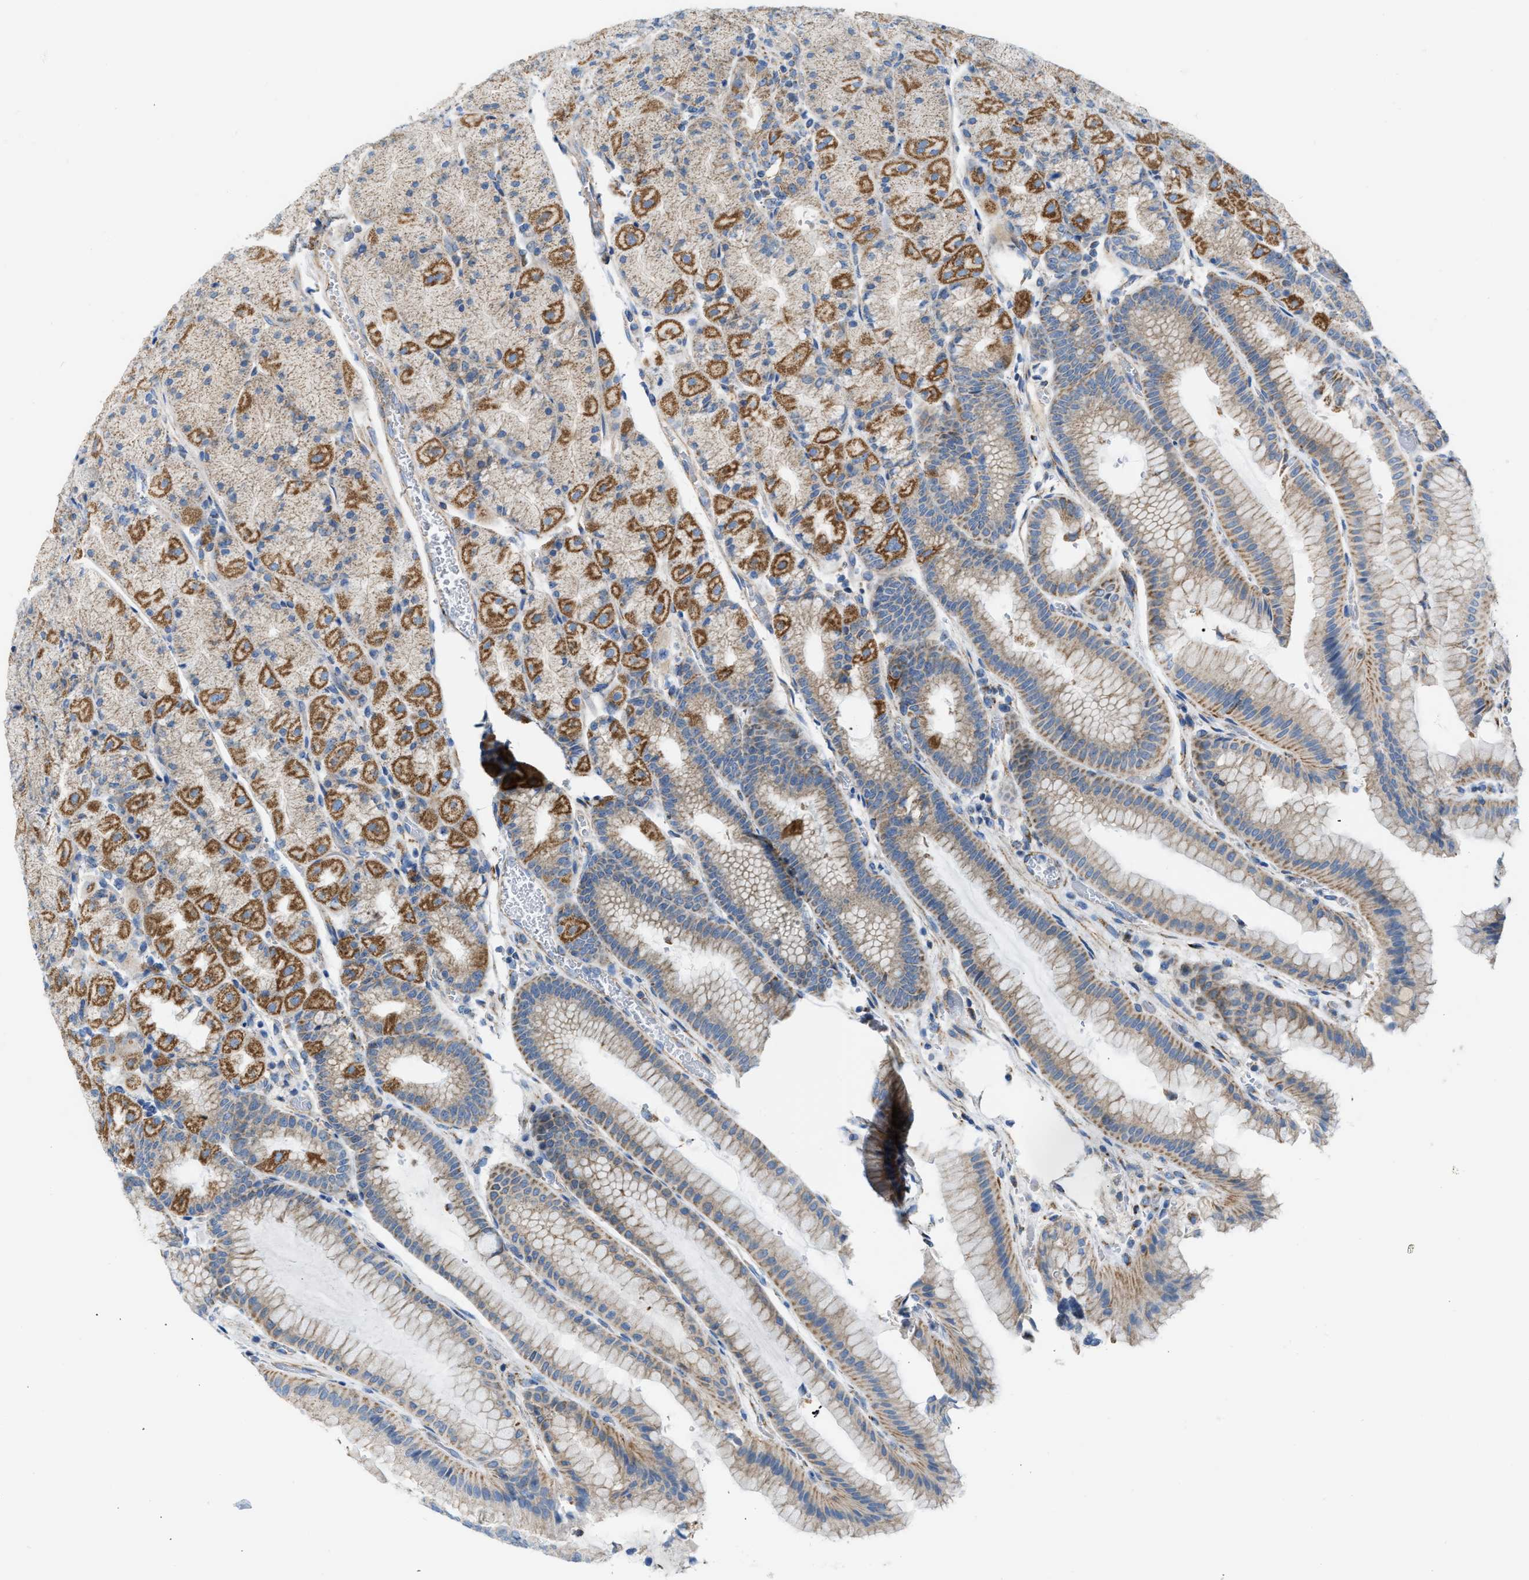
{"staining": {"intensity": "moderate", "quantity": ">75%", "location": "cytoplasmic/membranous"}, "tissue": "stomach", "cell_type": "Glandular cells", "image_type": "normal", "snomed": [{"axis": "morphology", "description": "Normal tissue, NOS"}, {"axis": "morphology", "description": "Carcinoid, malignant, NOS"}, {"axis": "topography", "description": "Stomach, upper"}], "caption": "Immunohistochemistry (IHC) of normal human stomach demonstrates medium levels of moderate cytoplasmic/membranous staining in approximately >75% of glandular cells. The staining was performed using DAB (3,3'-diaminobenzidine) to visualize the protein expression in brown, while the nuclei were stained in blue with hematoxylin (Magnification: 20x).", "gene": "JADE1", "patient": {"sex": "male", "age": 39}}